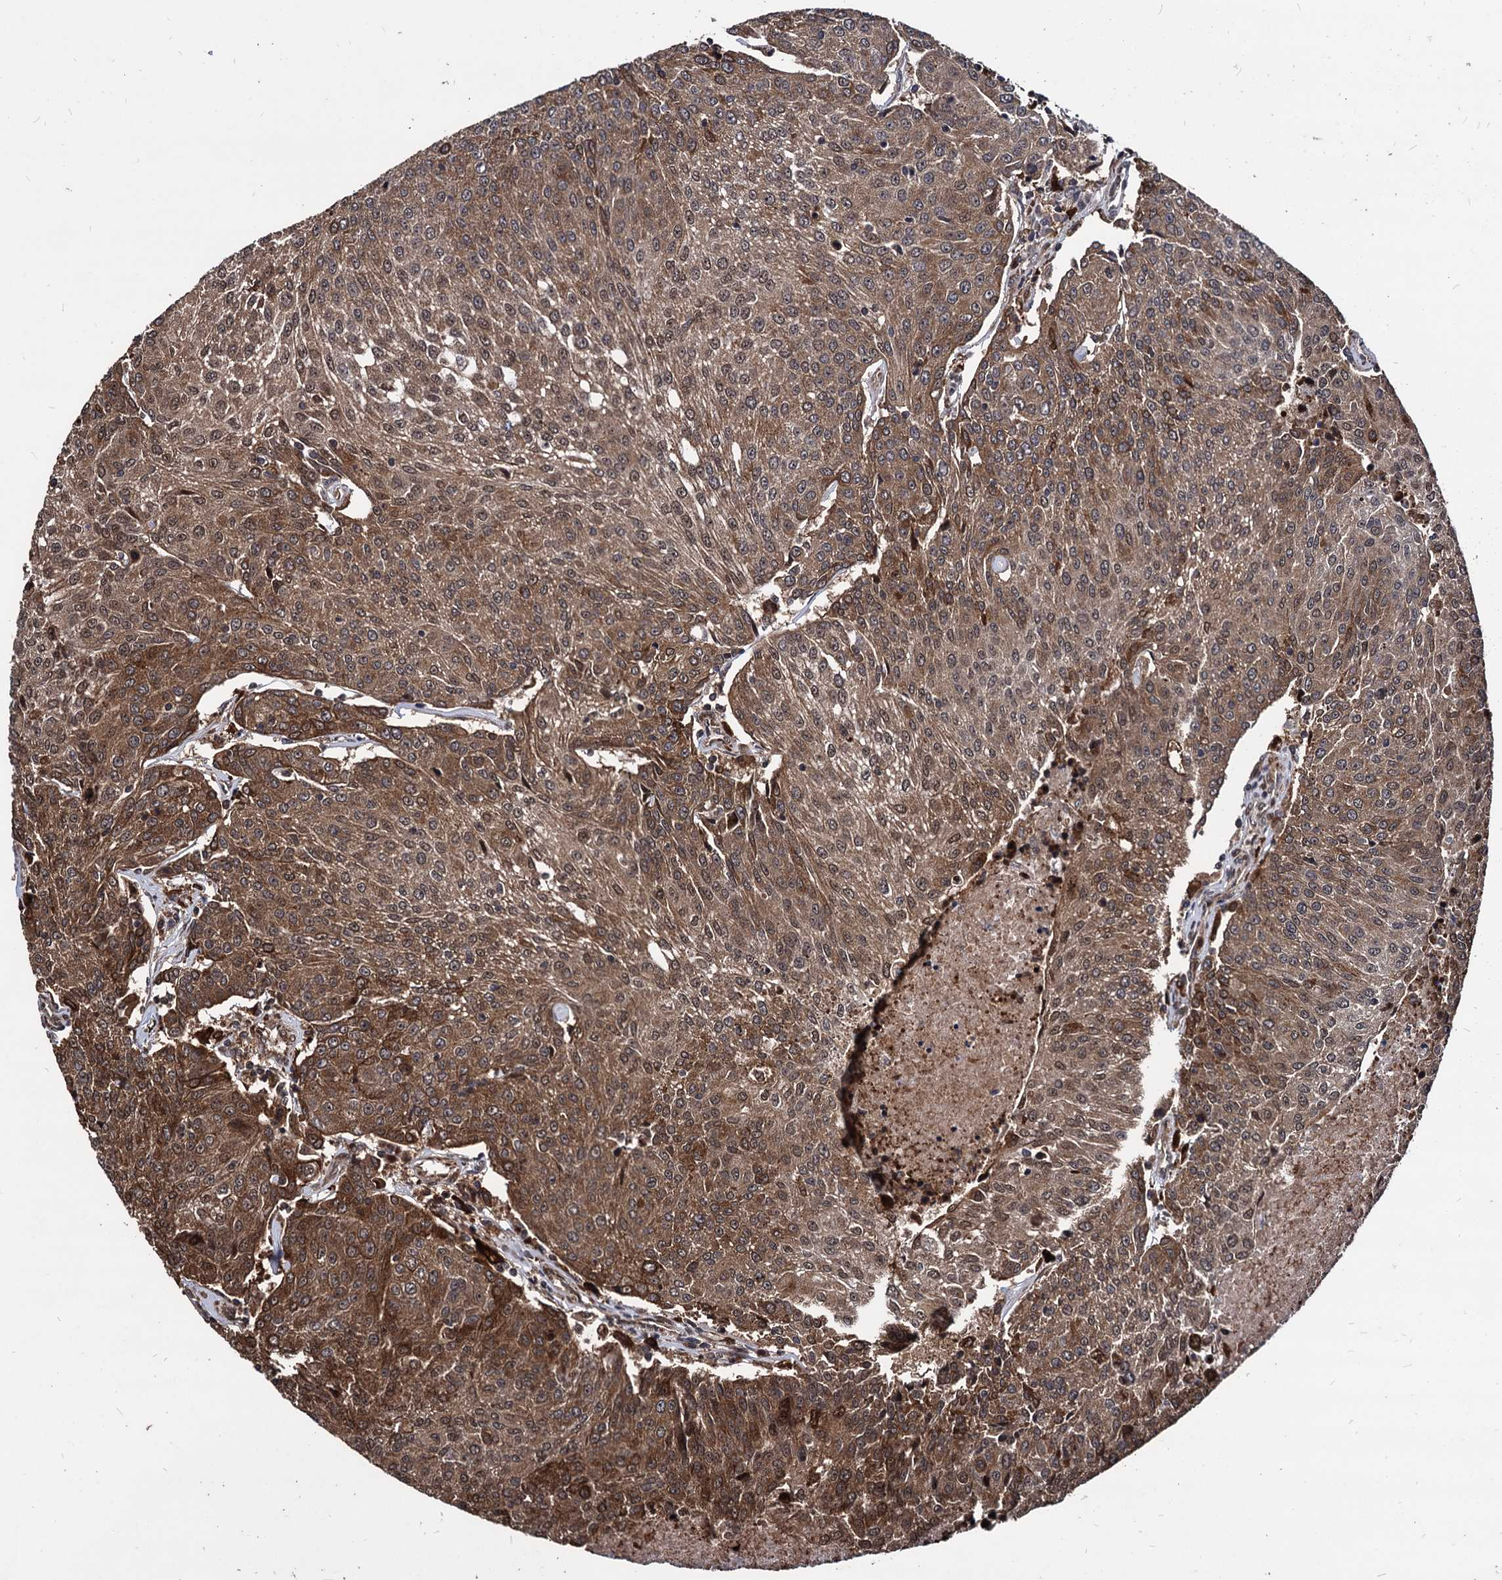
{"staining": {"intensity": "moderate", "quantity": ">75%", "location": "cytoplasmic/membranous,nuclear"}, "tissue": "urothelial cancer", "cell_type": "Tumor cells", "image_type": "cancer", "snomed": [{"axis": "morphology", "description": "Urothelial carcinoma, High grade"}, {"axis": "topography", "description": "Urinary bladder"}], "caption": "Urothelial cancer tissue shows moderate cytoplasmic/membranous and nuclear positivity in approximately >75% of tumor cells, visualized by immunohistochemistry.", "gene": "ANKRD12", "patient": {"sex": "female", "age": 85}}